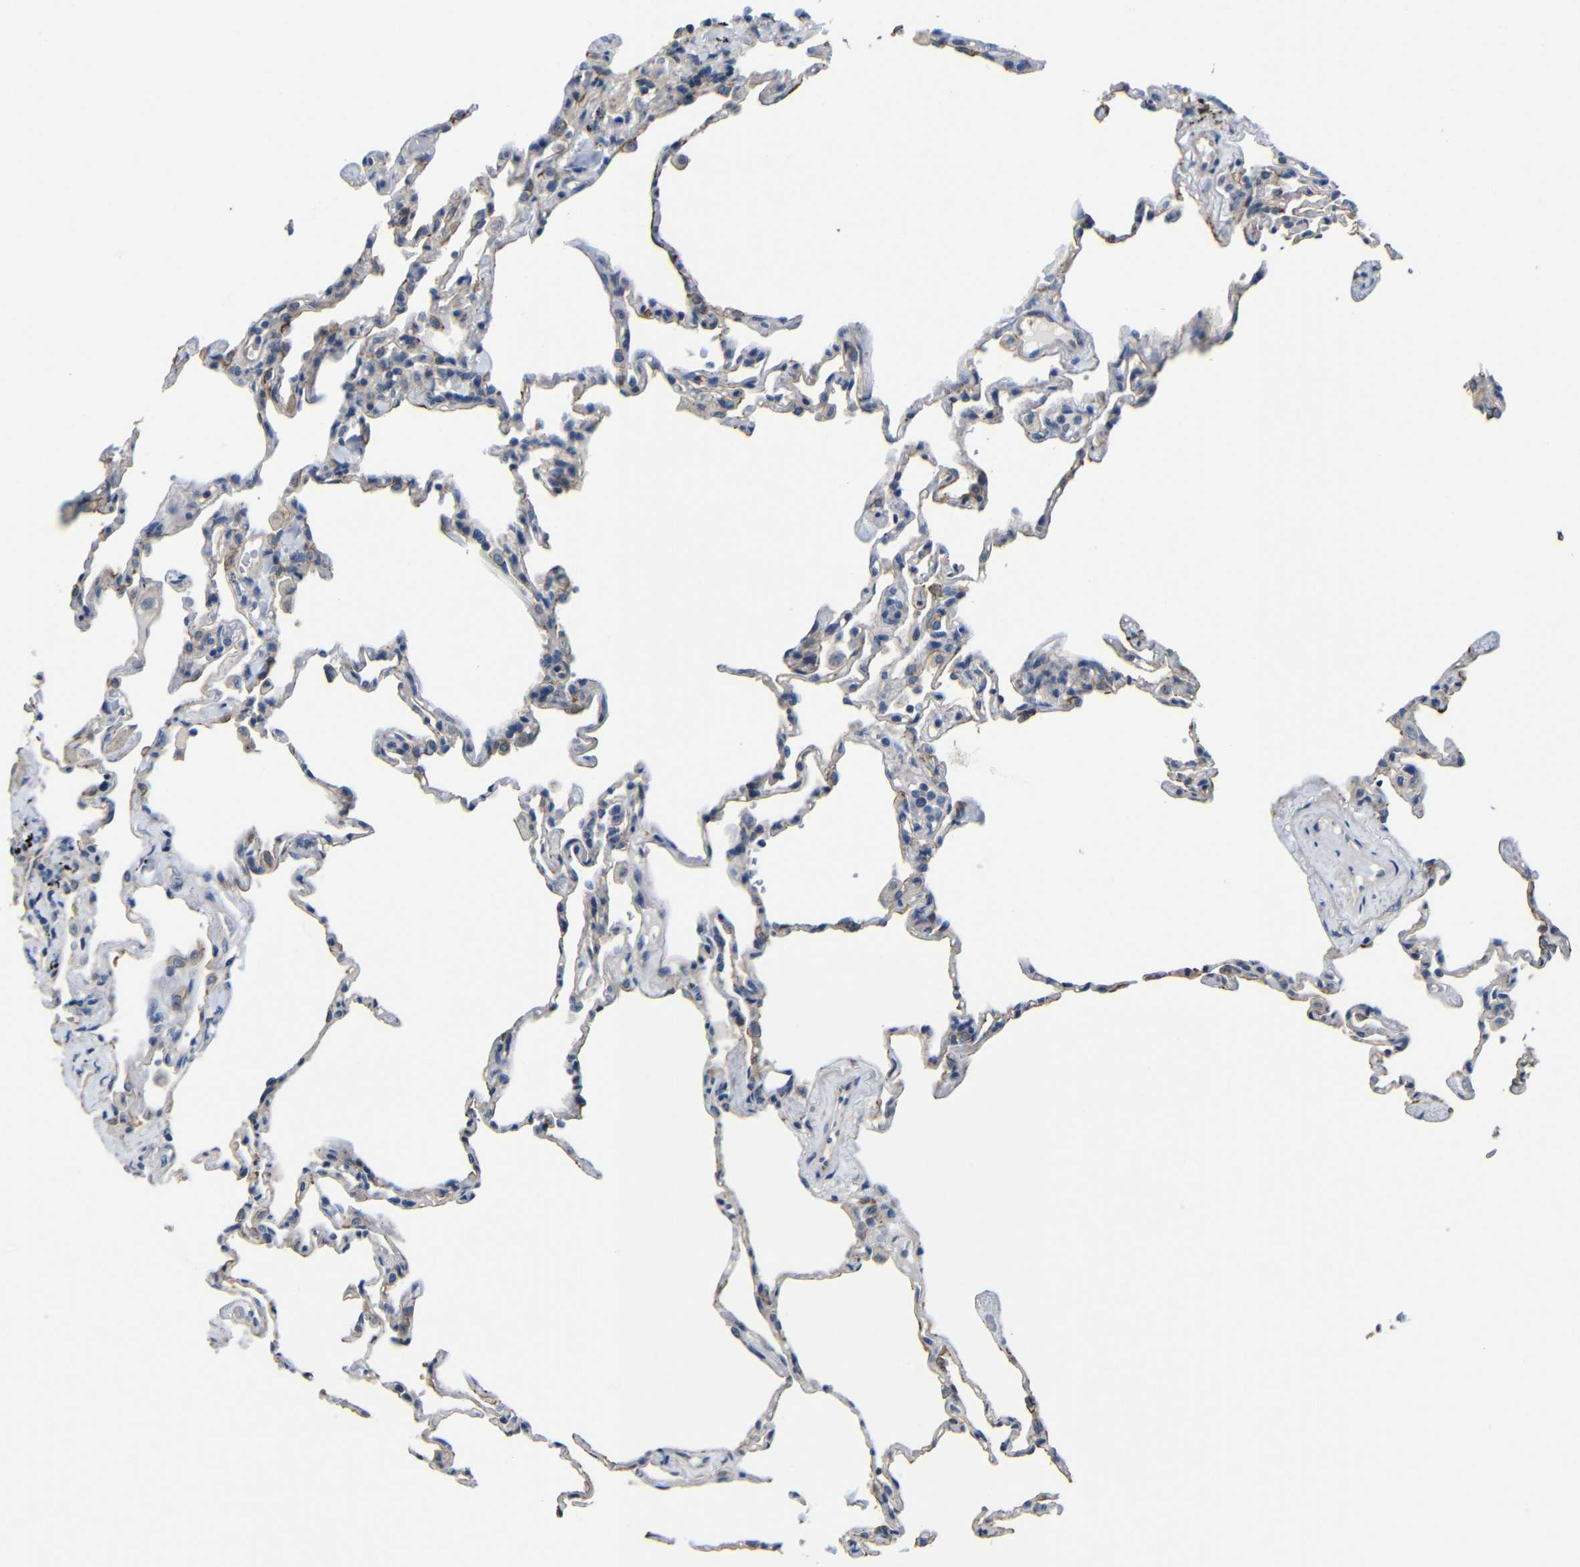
{"staining": {"intensity": "negative", "quantity": "none", "location": "none"}, "tissue": "lung", "cell_type": "Alveolar cells", "image_type": "normal", "snomed": [{"axis": "morphology", "description": "Normal tissue, NOS"}, {"axis": "topography", "description": "Lung"}], "caption": "IHC of normal human lung exhibits no expression in alveolar cells. The staining was performed using DAB to visualize the protein expression in brown, while the nuclei were stained in blue with hematoxylin (Magnification: 20x).", "gene": "ZNF90", "patient": {"sex": "male", "age": 59}}